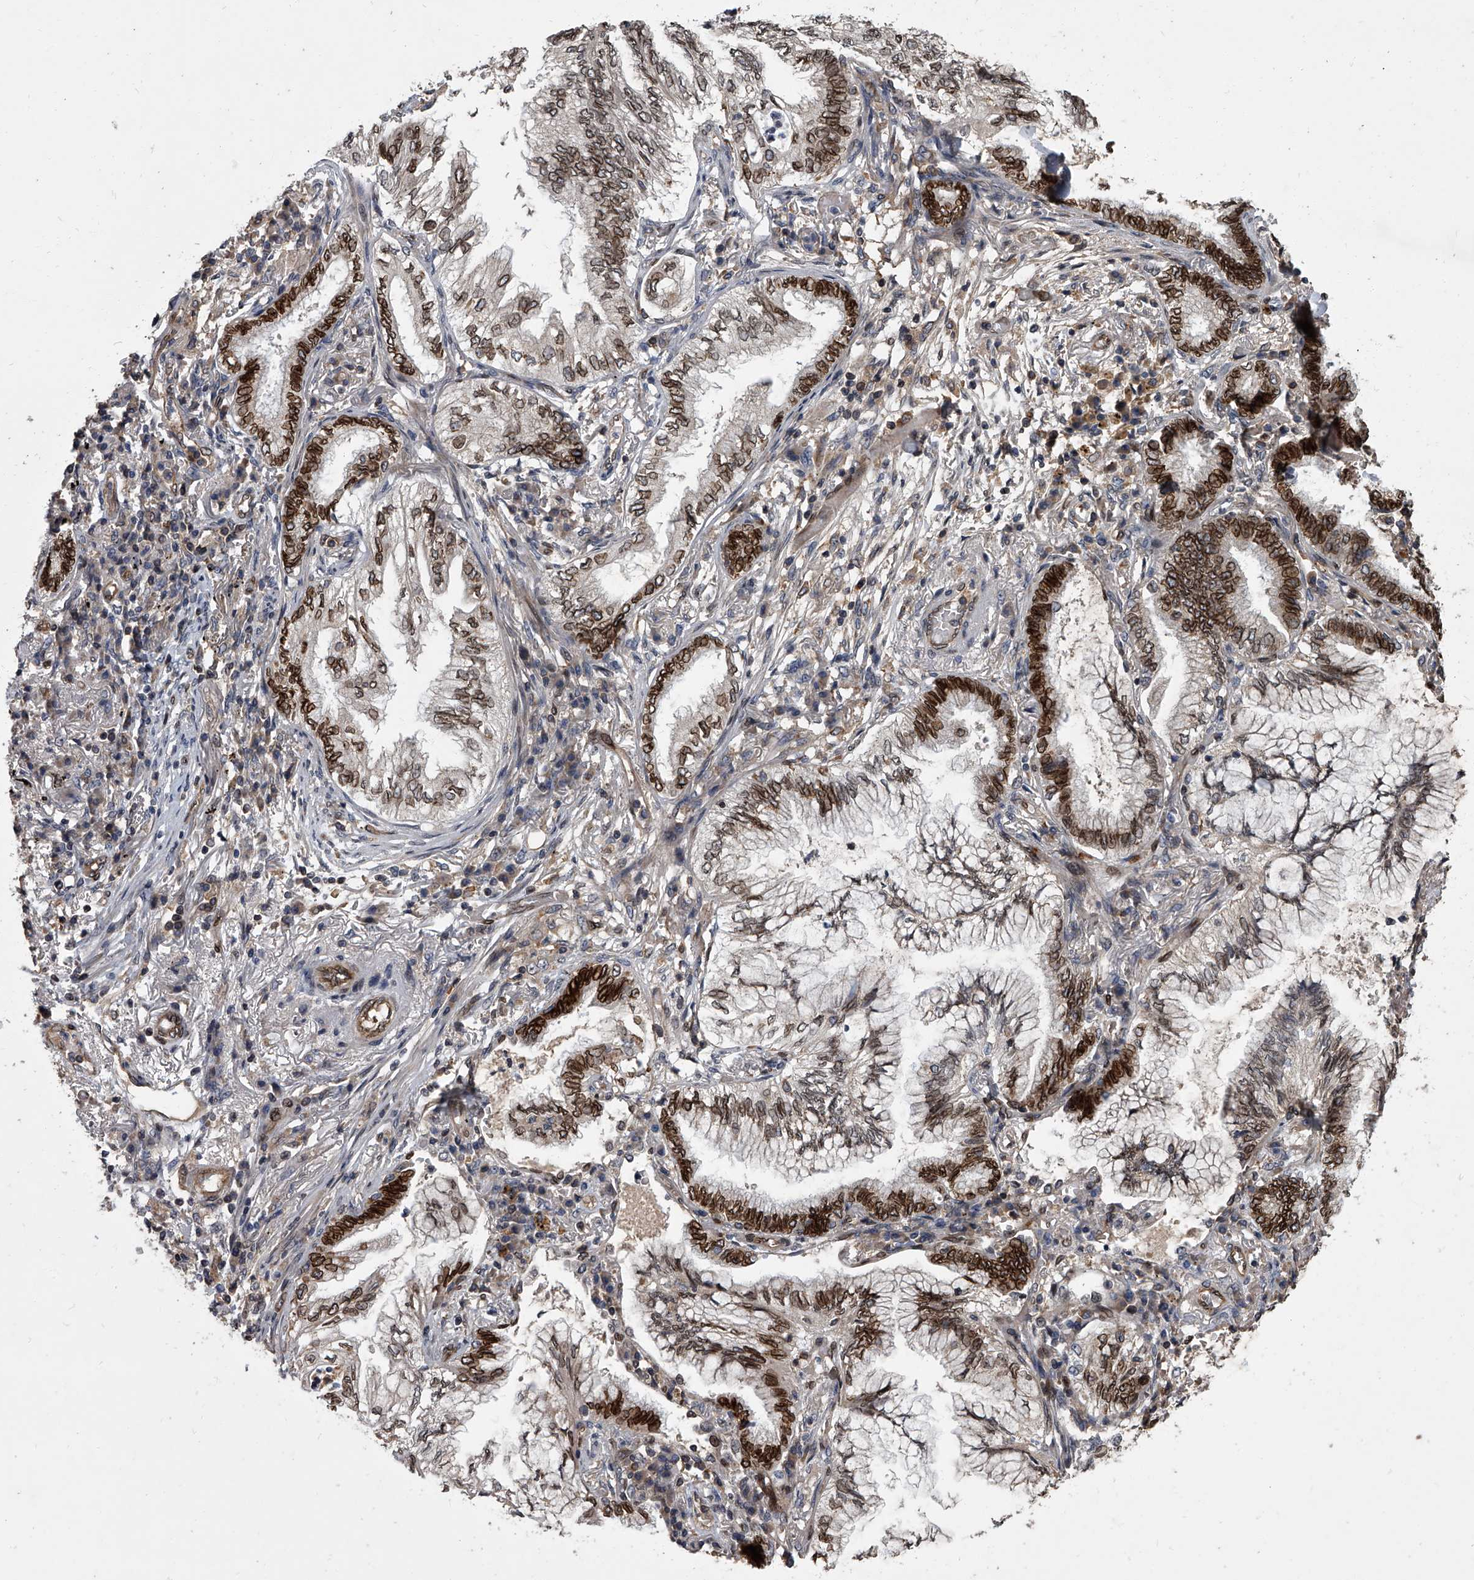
{"staining": {"intensity": "strong", "quantity": "25%-75%", "location": "cytoplasmic/membranous,nuclear"}, "tissue": "lung cancer", "cell_type": "Tumor cells", "image_type": "cancer", "snomed": [{"axis": "morphology", "description": "Adenocarcinoma, NOS"}, {"axis": "topography", "description": "Lung"}], "caption": "Strong cytoplasmic/membranous and nuclear expression is identified in approximately 25%-75% of tumor cells in lung cancer. (brown staining indicates protein expression, while blue staining denotes nuclei).", "gene": "LRRC8C", "patient": {"sex": "female", "age": 70}}